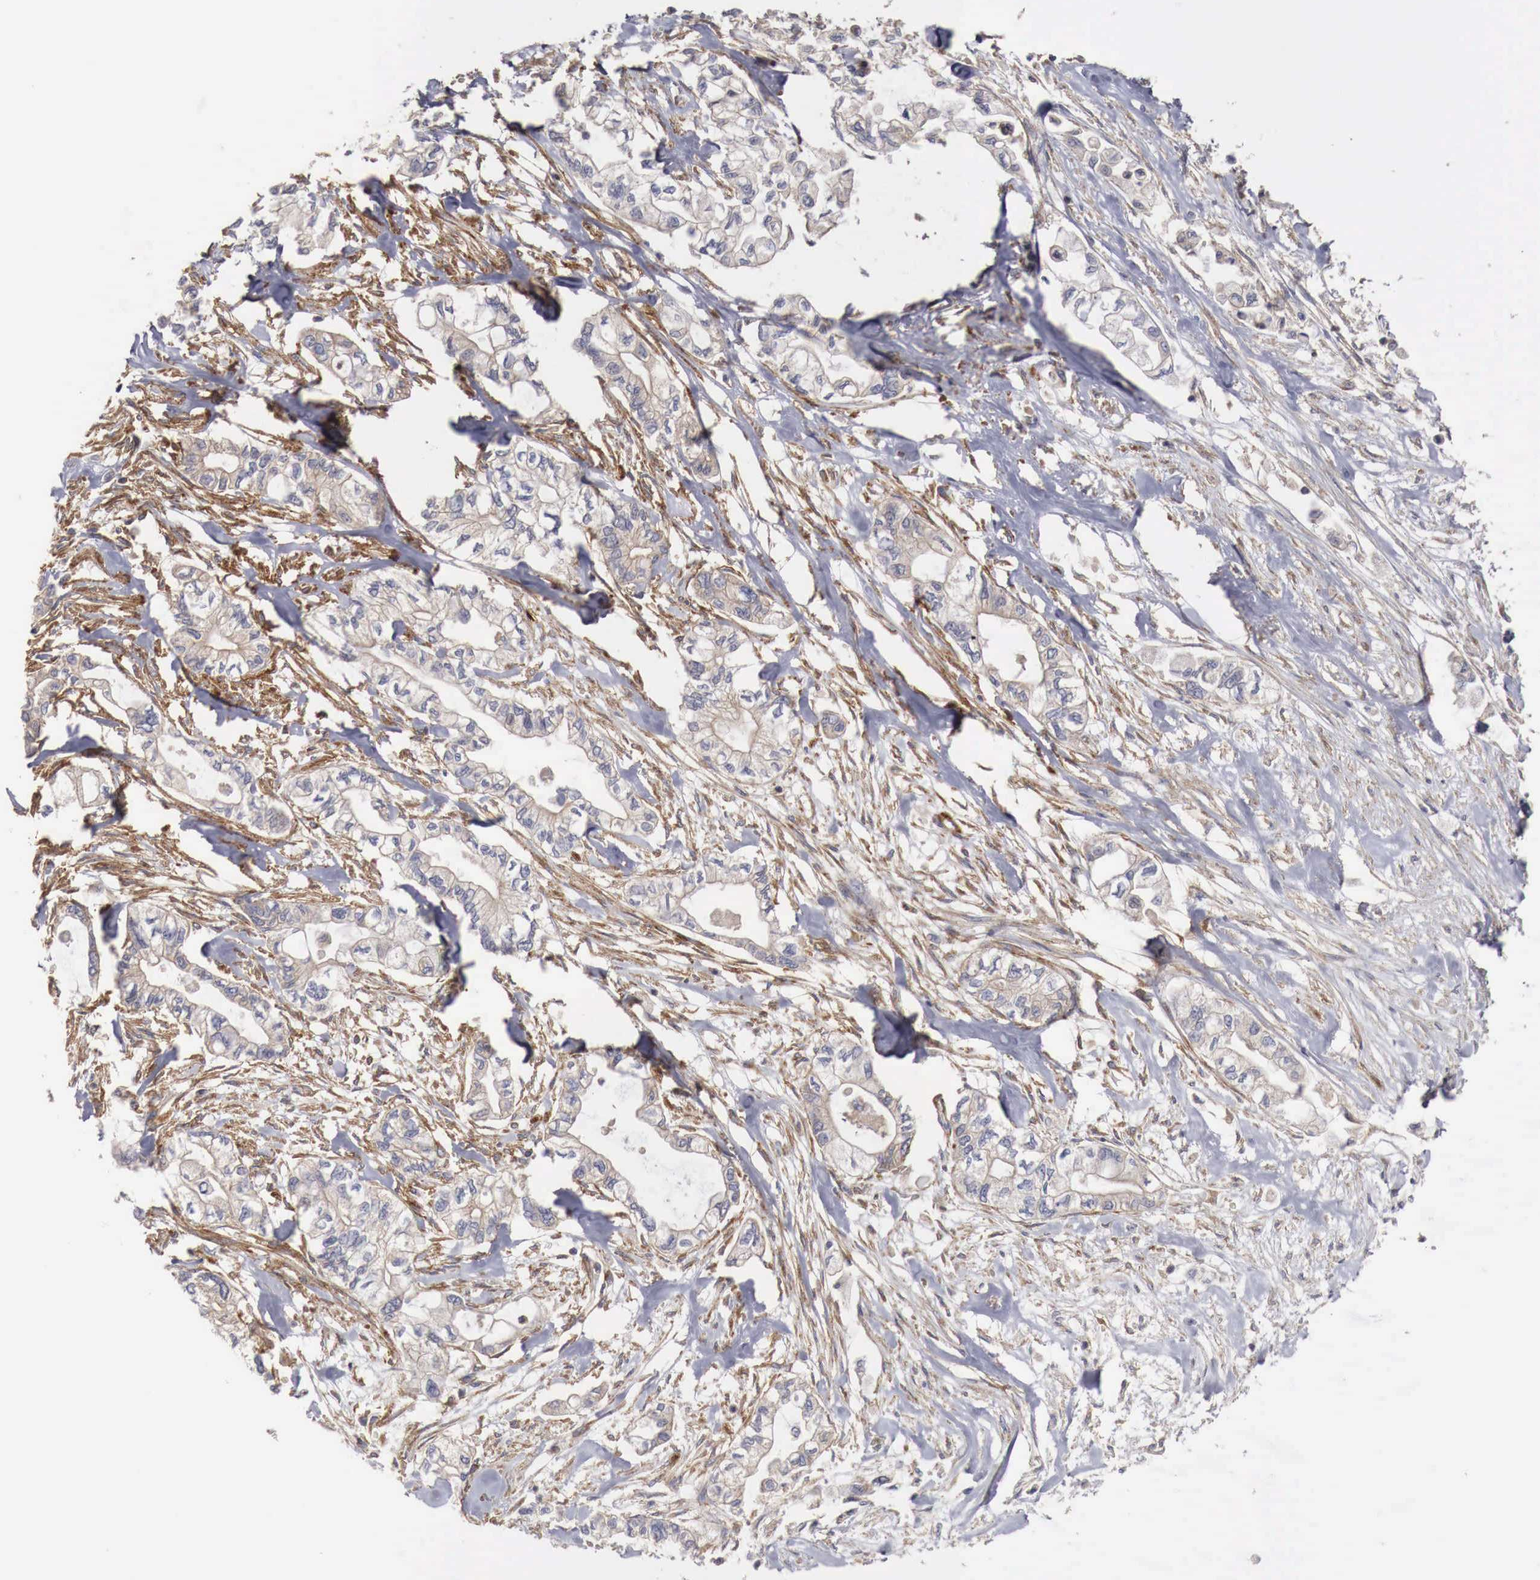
{"staining": {"intensity": "weak", "quantity": ">75%", "location": "cytoplasmic/membranous"}, "tissue": "pancreatic cancer", "cell_type": "Tumor cells", "image_type": "cancer", "snomed": [{"axis": "morphology", "description": "Adenocarcinoma, NOS"}, {"axis": "topography", "description": "Pancreas"}], "caption": "A low amount of weak cytoplasmic/membranous positivity is identified in about >75% of tumor cells in pancreatic cancer (adenocarcinoma) tissue. The protein is stained brown, and the nuclei are stained in blue (DAB IHC with brightfield microscopy, high magnification).", "gene": "ARMCX4", "patient": {"sex": "male", "age": 79}}